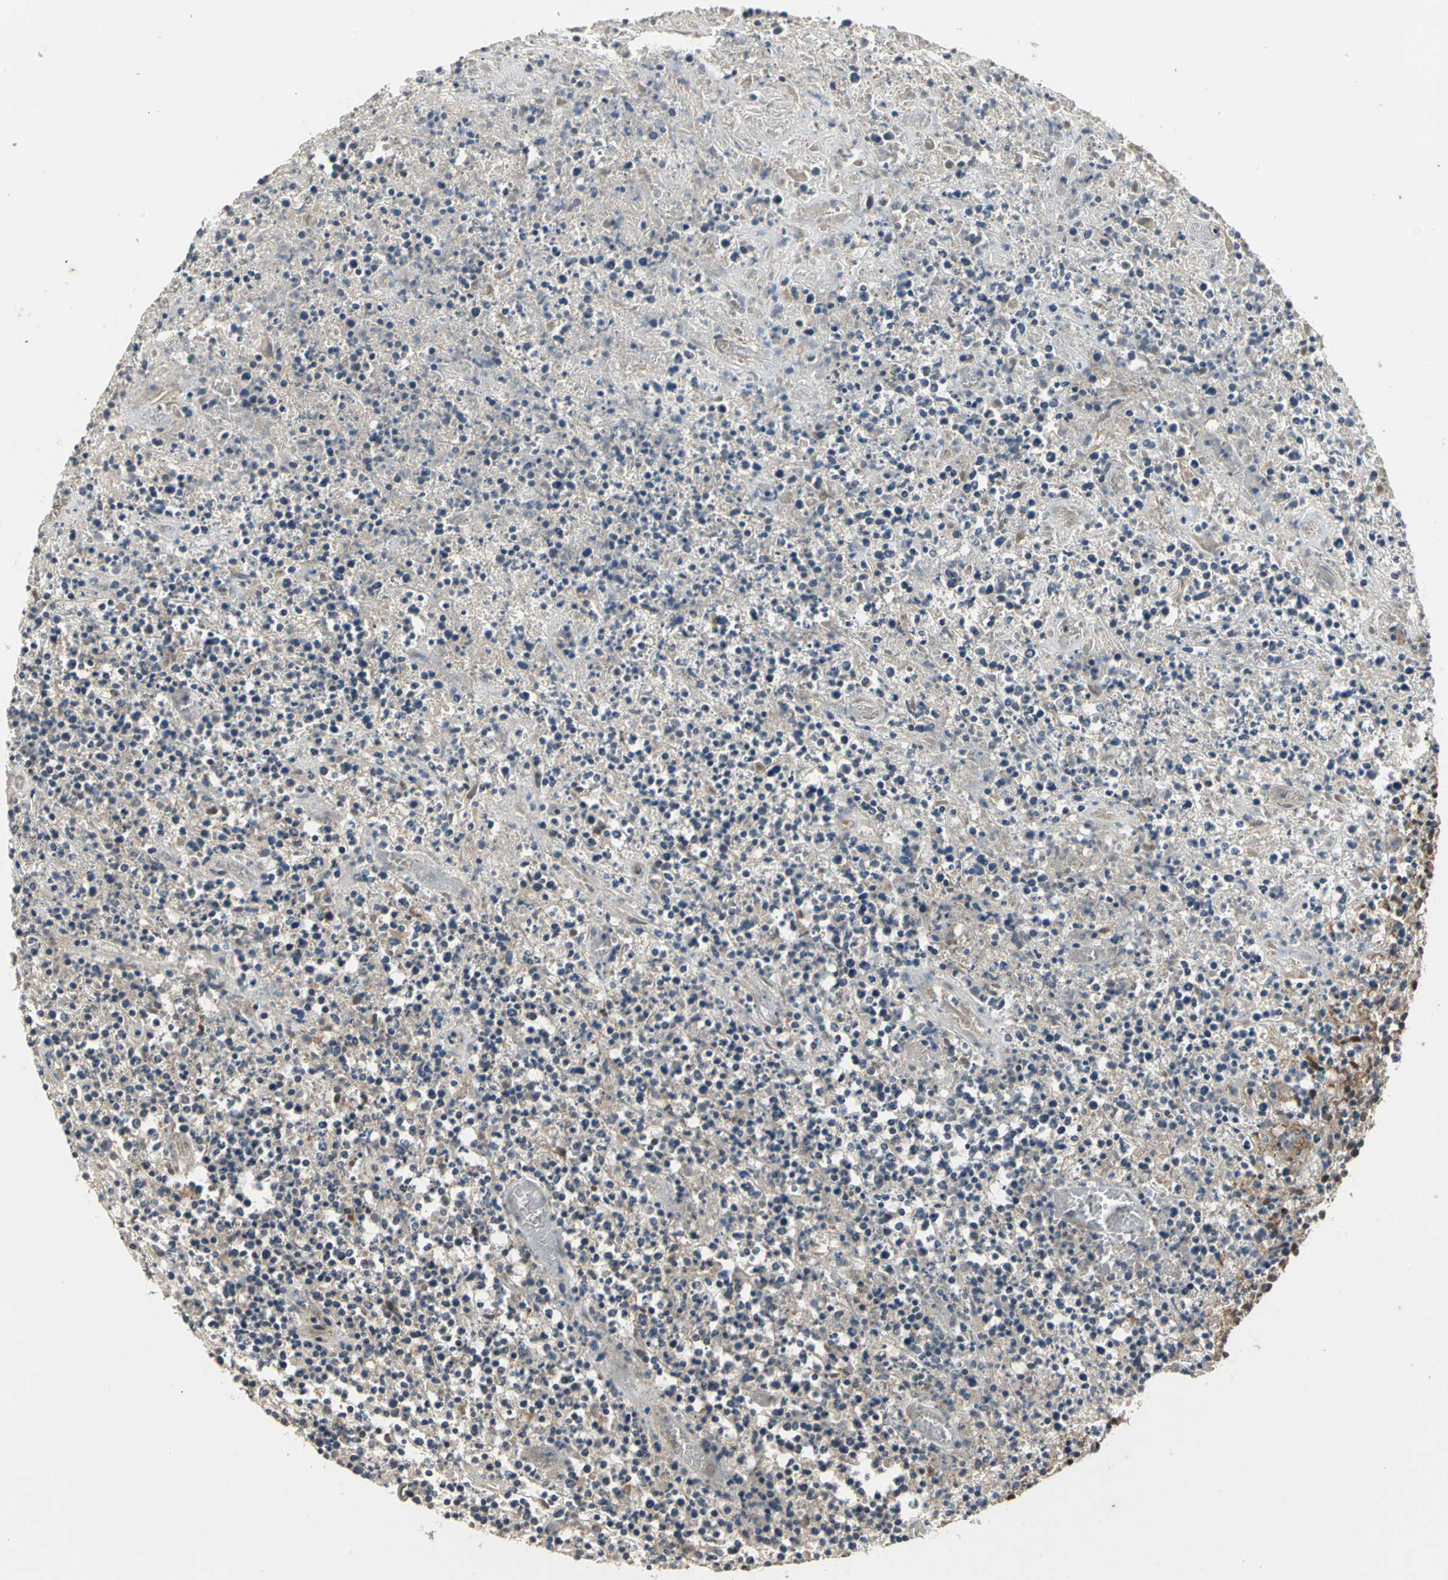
{"staining": {"intensity": "moderate", "quantity": "25%-75%", "location": "cytoplasmic/membranous"}, "tissue": "lymphoma", "cell_type": "Tumor cells", "image_type": "cancer", "snomed": [{"axis": "morphology", "description": "Malignant lymphoma, non-Hodgkin's type, High grade"}, {"axis": "topography", "description": "Lymph node"}], "caption": "Immunohistochemical staining of malignant lymphoma, non-Hodgkin's type (high-grade) reveals medium levels of moderate cytoplasmic/membranous protein positivity in approximately 25%-75% of tumor cells.", "gene": "NOTCH3", "patient": {"sex": "female", "age": 84}}